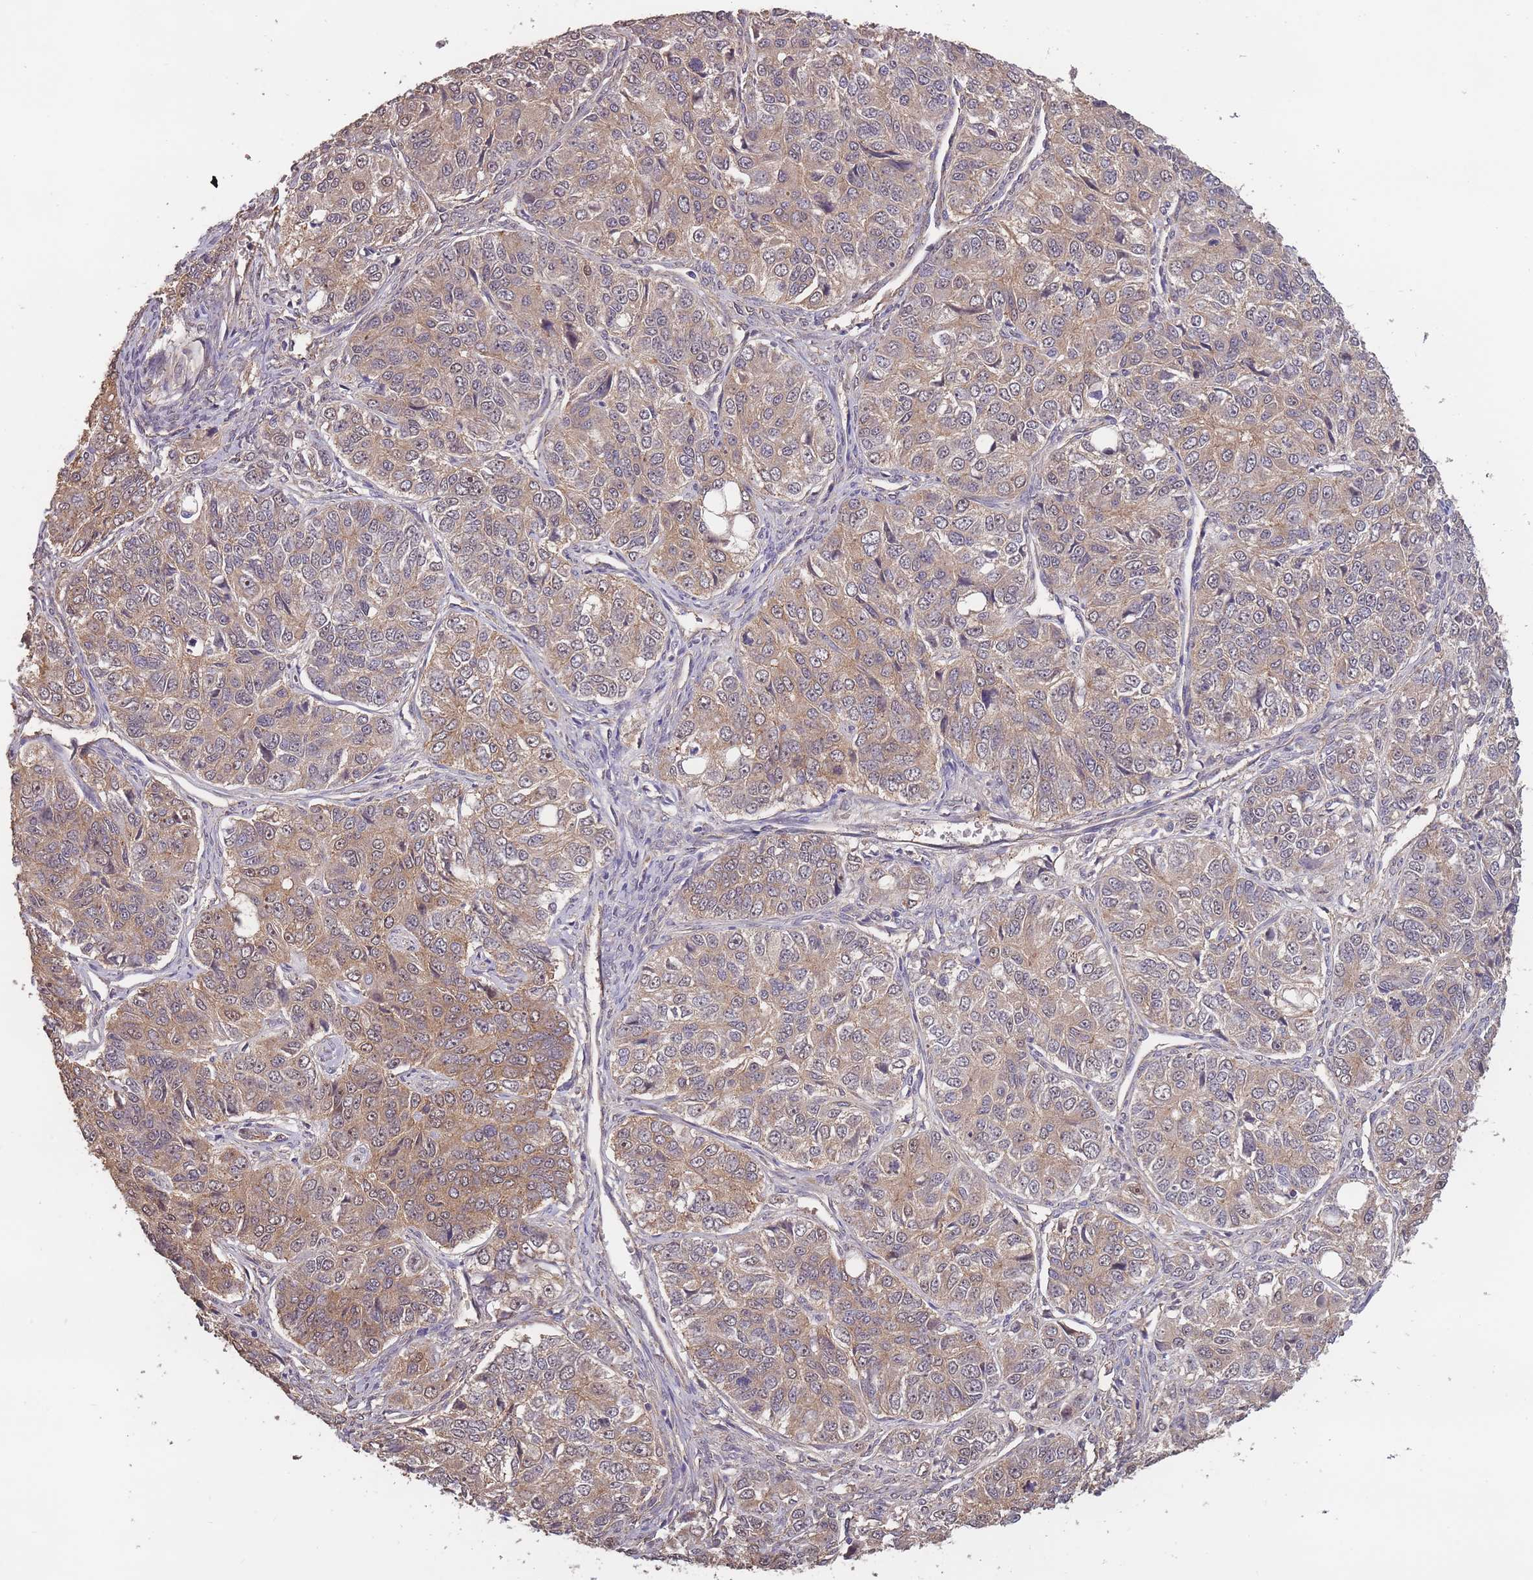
{"staining": {"intensity": "moderate", "quantity": ">75%", "location": "cytoplasmic/membranous,nuclear"}, "tissue": "ovarian cancer", "cell_type": "Tumor cells", "image_type": "cancer", "snomed": [{"axis": "morphology", "description": "Carcinoma, endometroid"}, {"axis": "topography", "description": "Ovary"}], "caption": "A high-resolution micrograph shows immunohistochemistry staining of ovarian cancer, which displays moderate cytoplasmic/membranous and nuclear staining in approximately >75% of tumor cells. (IHC, brightfield microscopy, high magnification).", "gene": "KIAA1755", "patient": {"sex": "female", "age": 51}}